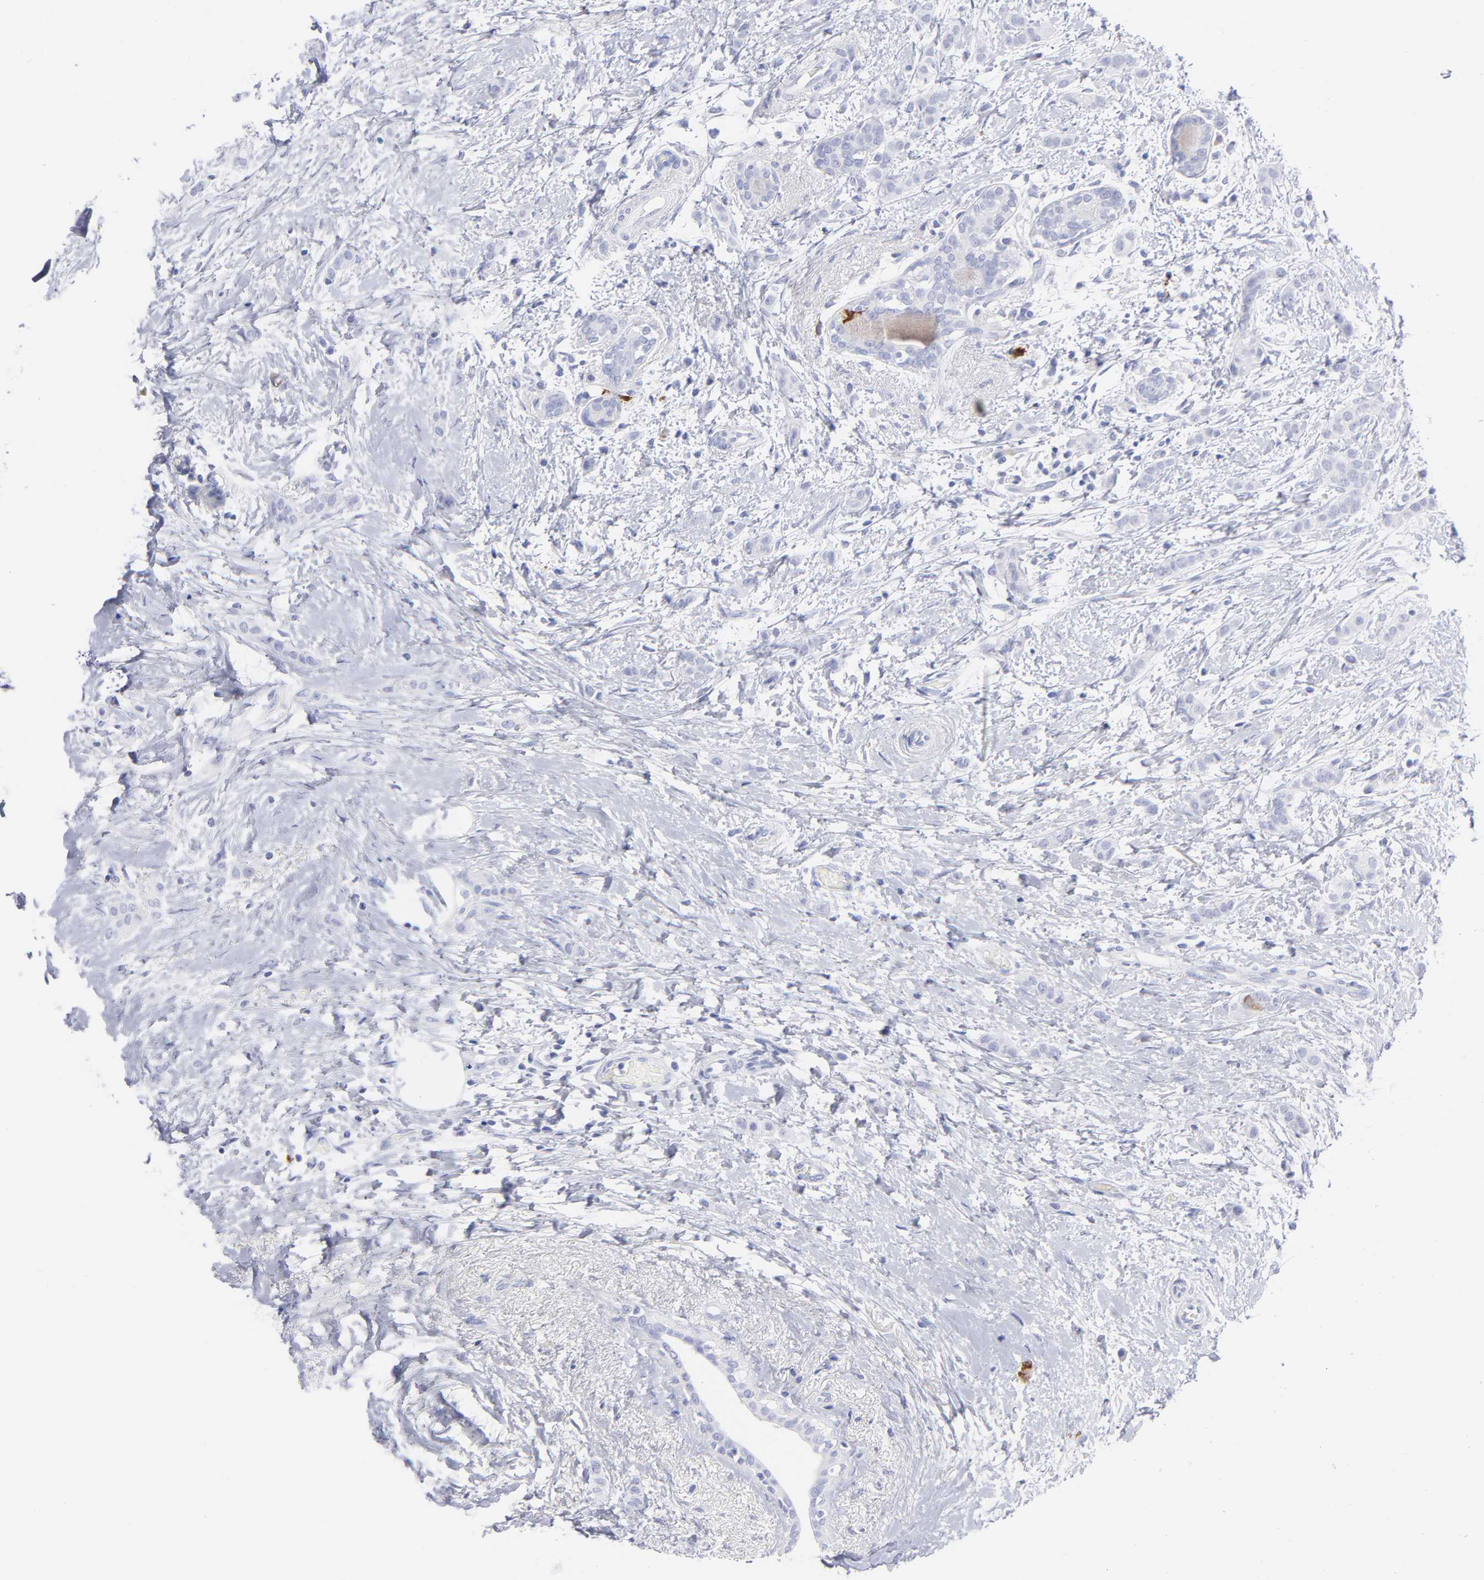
{"staining": {"intensity": "strong", "quantity": "<25%", "location": "cytoplasmic/membranous"}, "tissue": "breast cancer", "cell_type": "Tumor cells", "image_type": "cancer", "snomed": [{"axis": "morphology", "description": "Lobular carcinoma"}, {"axis": "topography", "description": "Breast"}], "caption": "Immunohistochemical staining of breast cancer (lobular carcinoma) demonstrates strong cytoplasmic/membranous protein positivity in approximately <25% of tumor cells.", "gene": "CCNB1", "patient": {"sex": "female", "age": 55}}